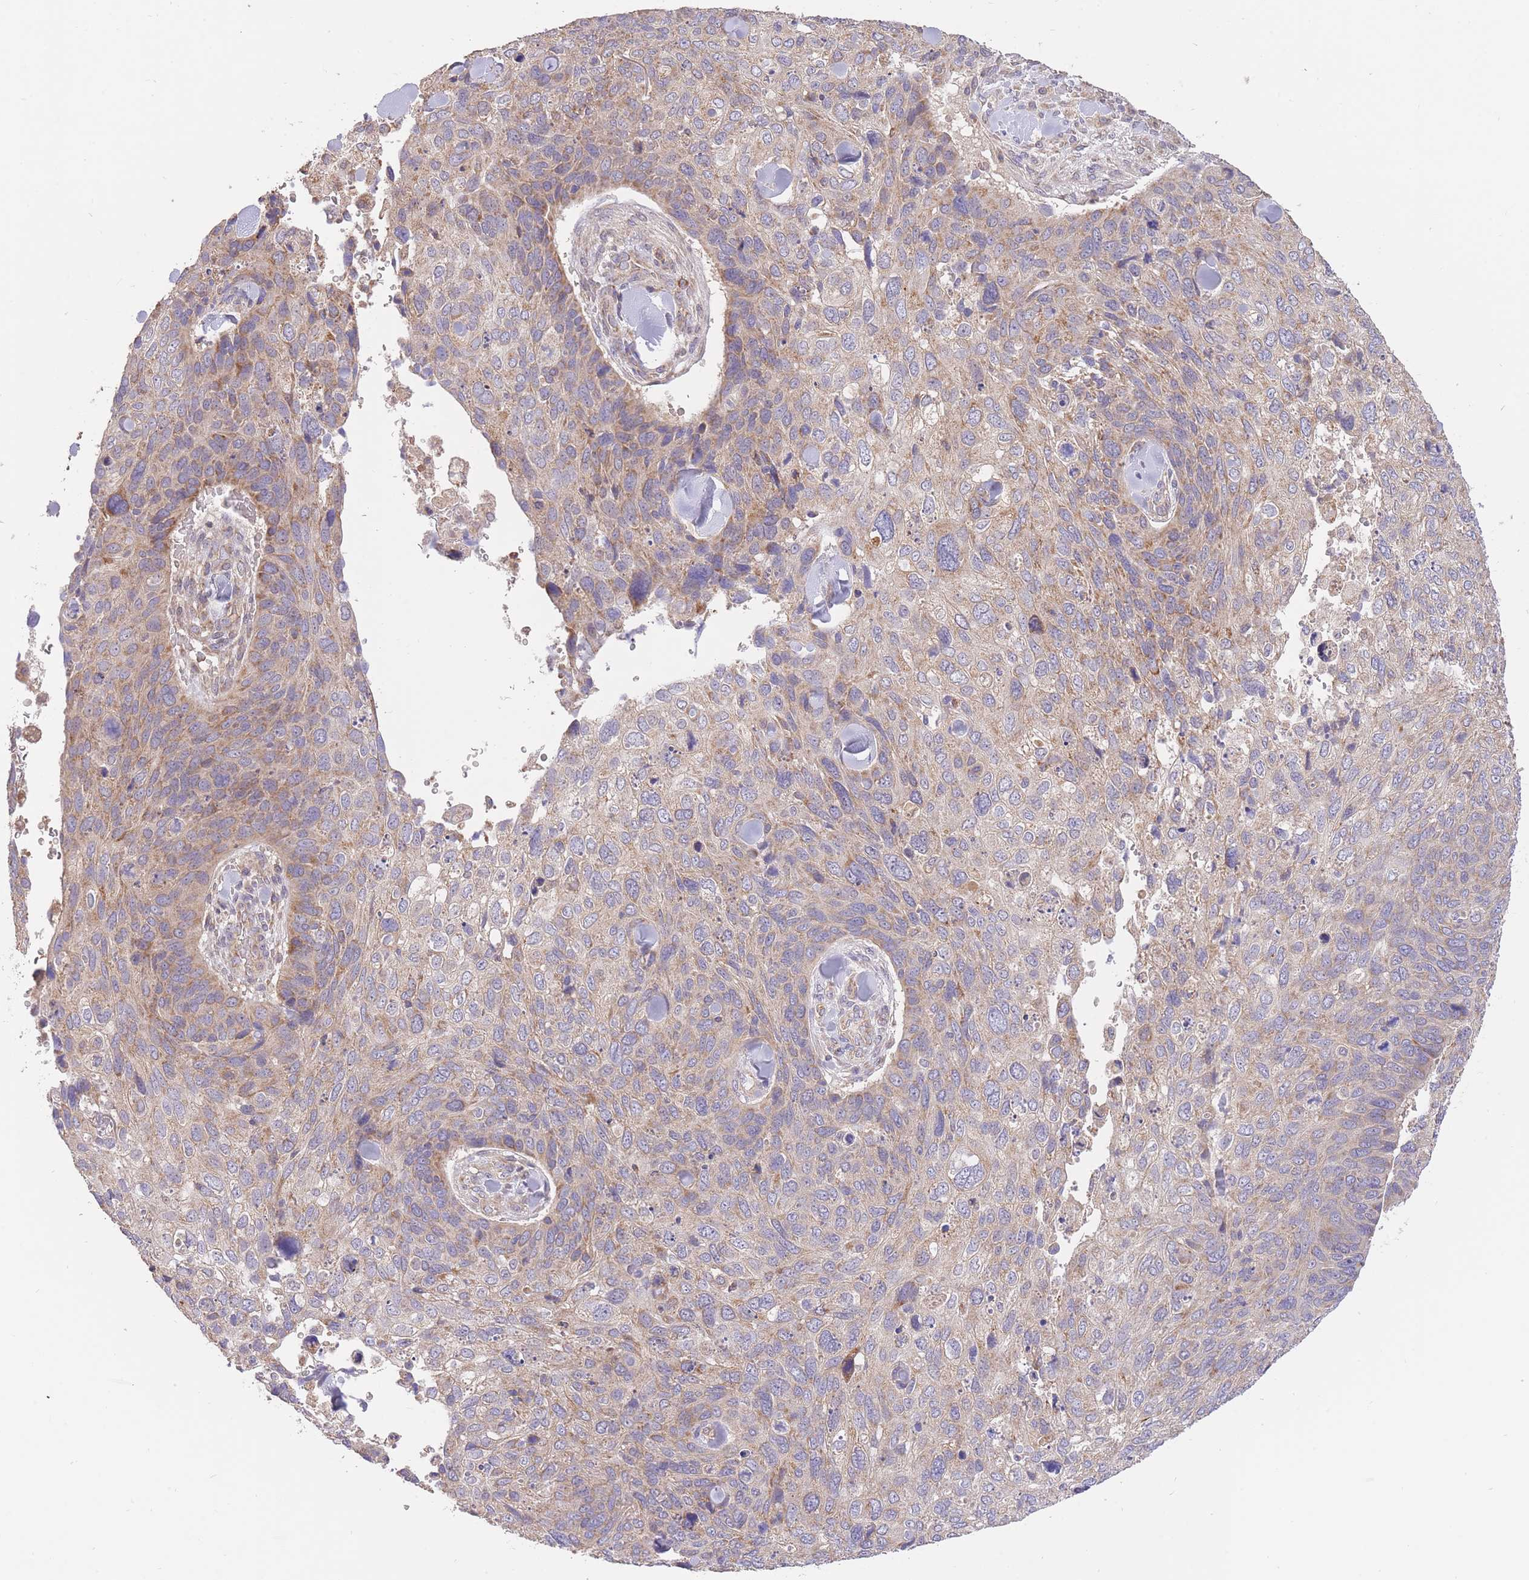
{"staining": {"intensity": "weak", "quantity": "25%-75%", "location": "cytoplasmic/membranous"}, "tissue": "skin cancer", "cell_type": "Tumor cells", "image_type": "cancer", "snomed": [{"axis": "morphology", "description": "Basal cell carcinoma"}, {"axis": "topography", "description": "Skin"}], "caption": "Human skin basal cell carcinoma stained with a brown dye shows weak cytoplasmic/membranous positive positivity in approximately 25%-75% of tumor cells.", "gene": "PREP", "patient": {"sex": "female", "age": 74}}